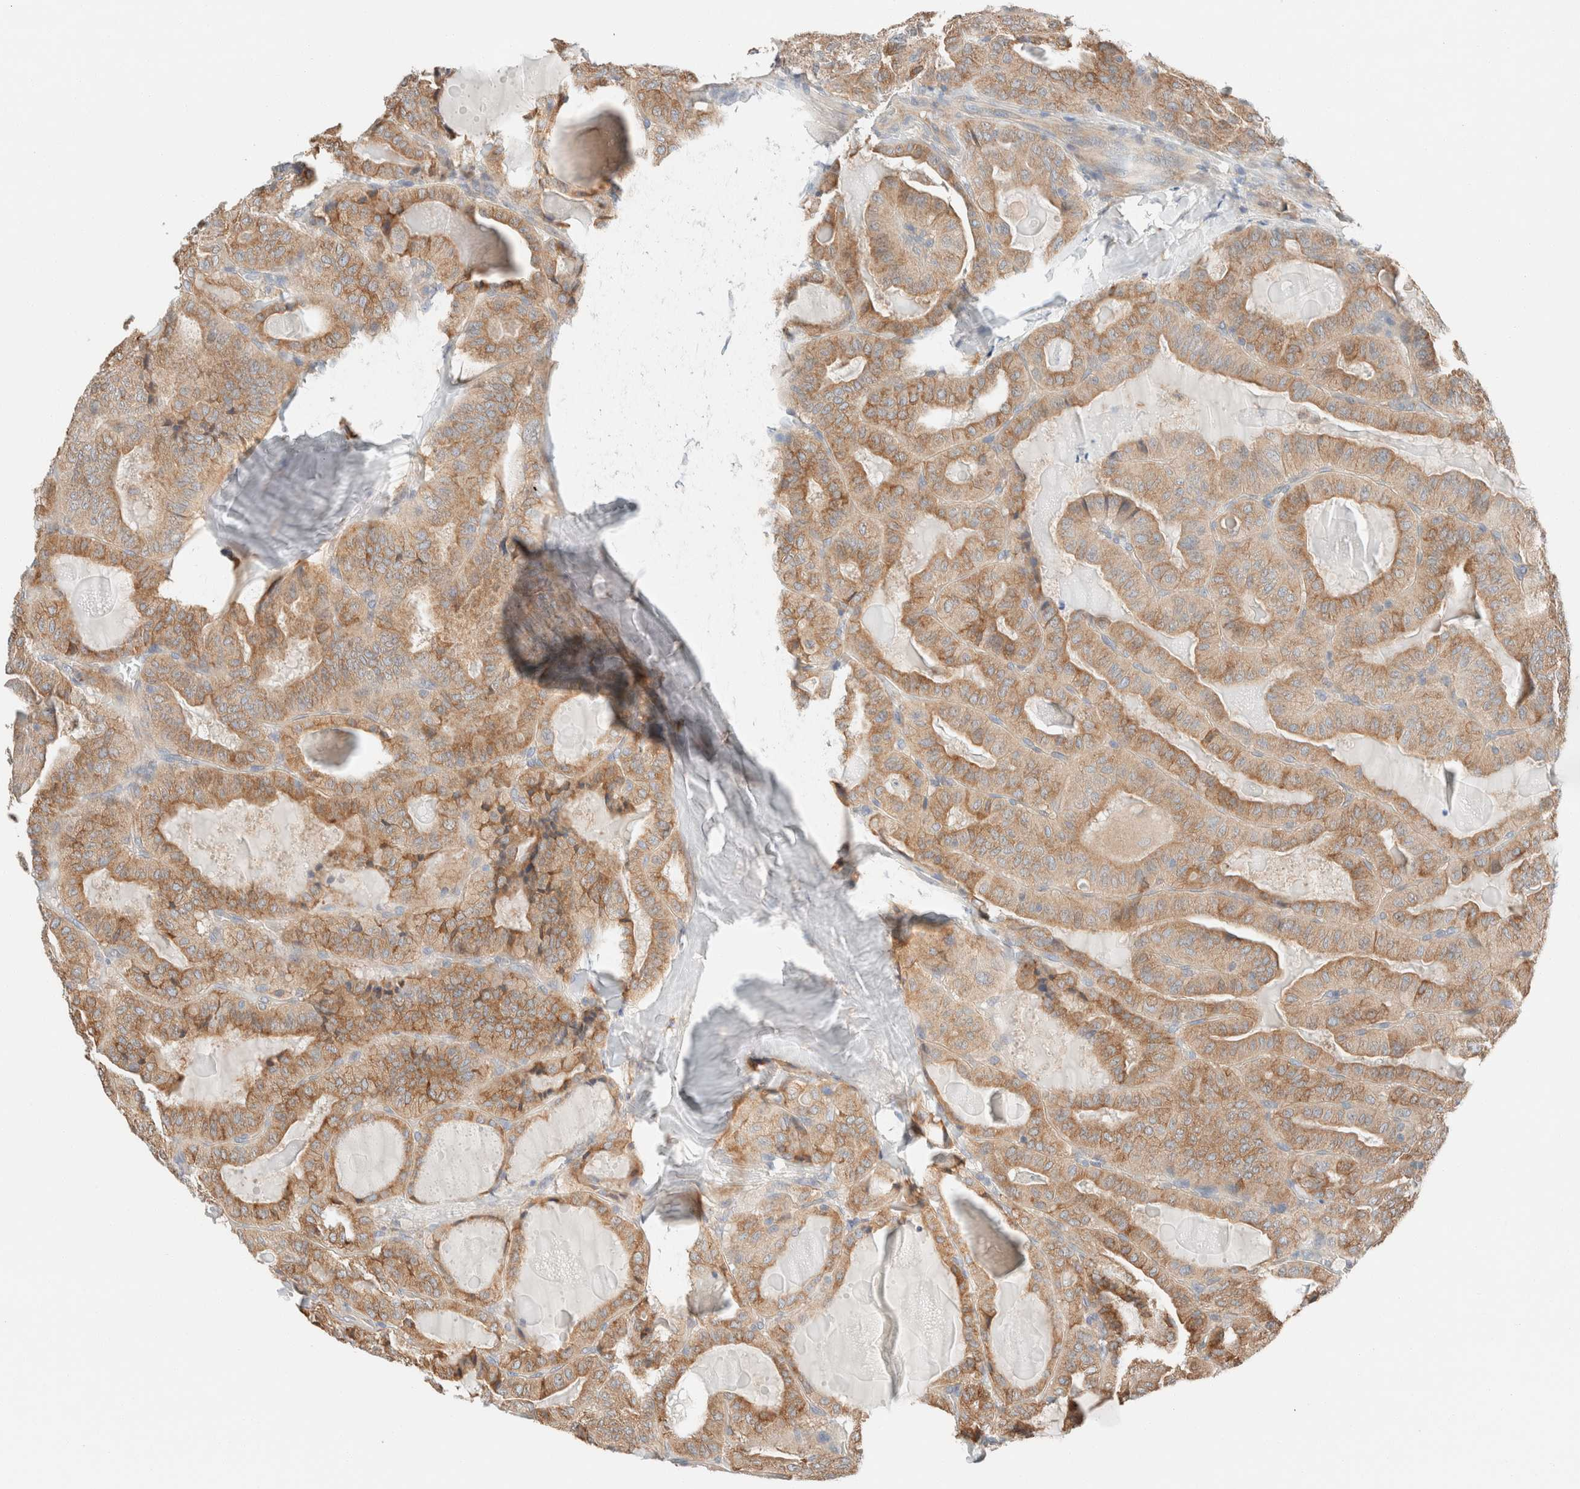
{"staining": {"intensity": "moderate", "quantity": ">75%", "location": "cytoplasmic/membranous"}, "tissue": "thyroid cancer", "cell_type": "Tumor cells", "image_type": "cancer", "snomed": [{"axis": "morphology", "description": "Papillary adenocarcinoma, NOS"}, {"axis": "topography", "description": "Thyroid gland"}], "caption": "Thyroid cancer stained with IHC demonstrates moderate cytoplasmic/membranous expression in approximately >75% of tumor cells. (Stains: DAB (3,3'-diaminobenzidine) in brown, nuclei in blue, Microscopy: brightfield microscopy at high magnification).", "gene": "PCM1", "patient": {"sex": "male", "age": 77}}